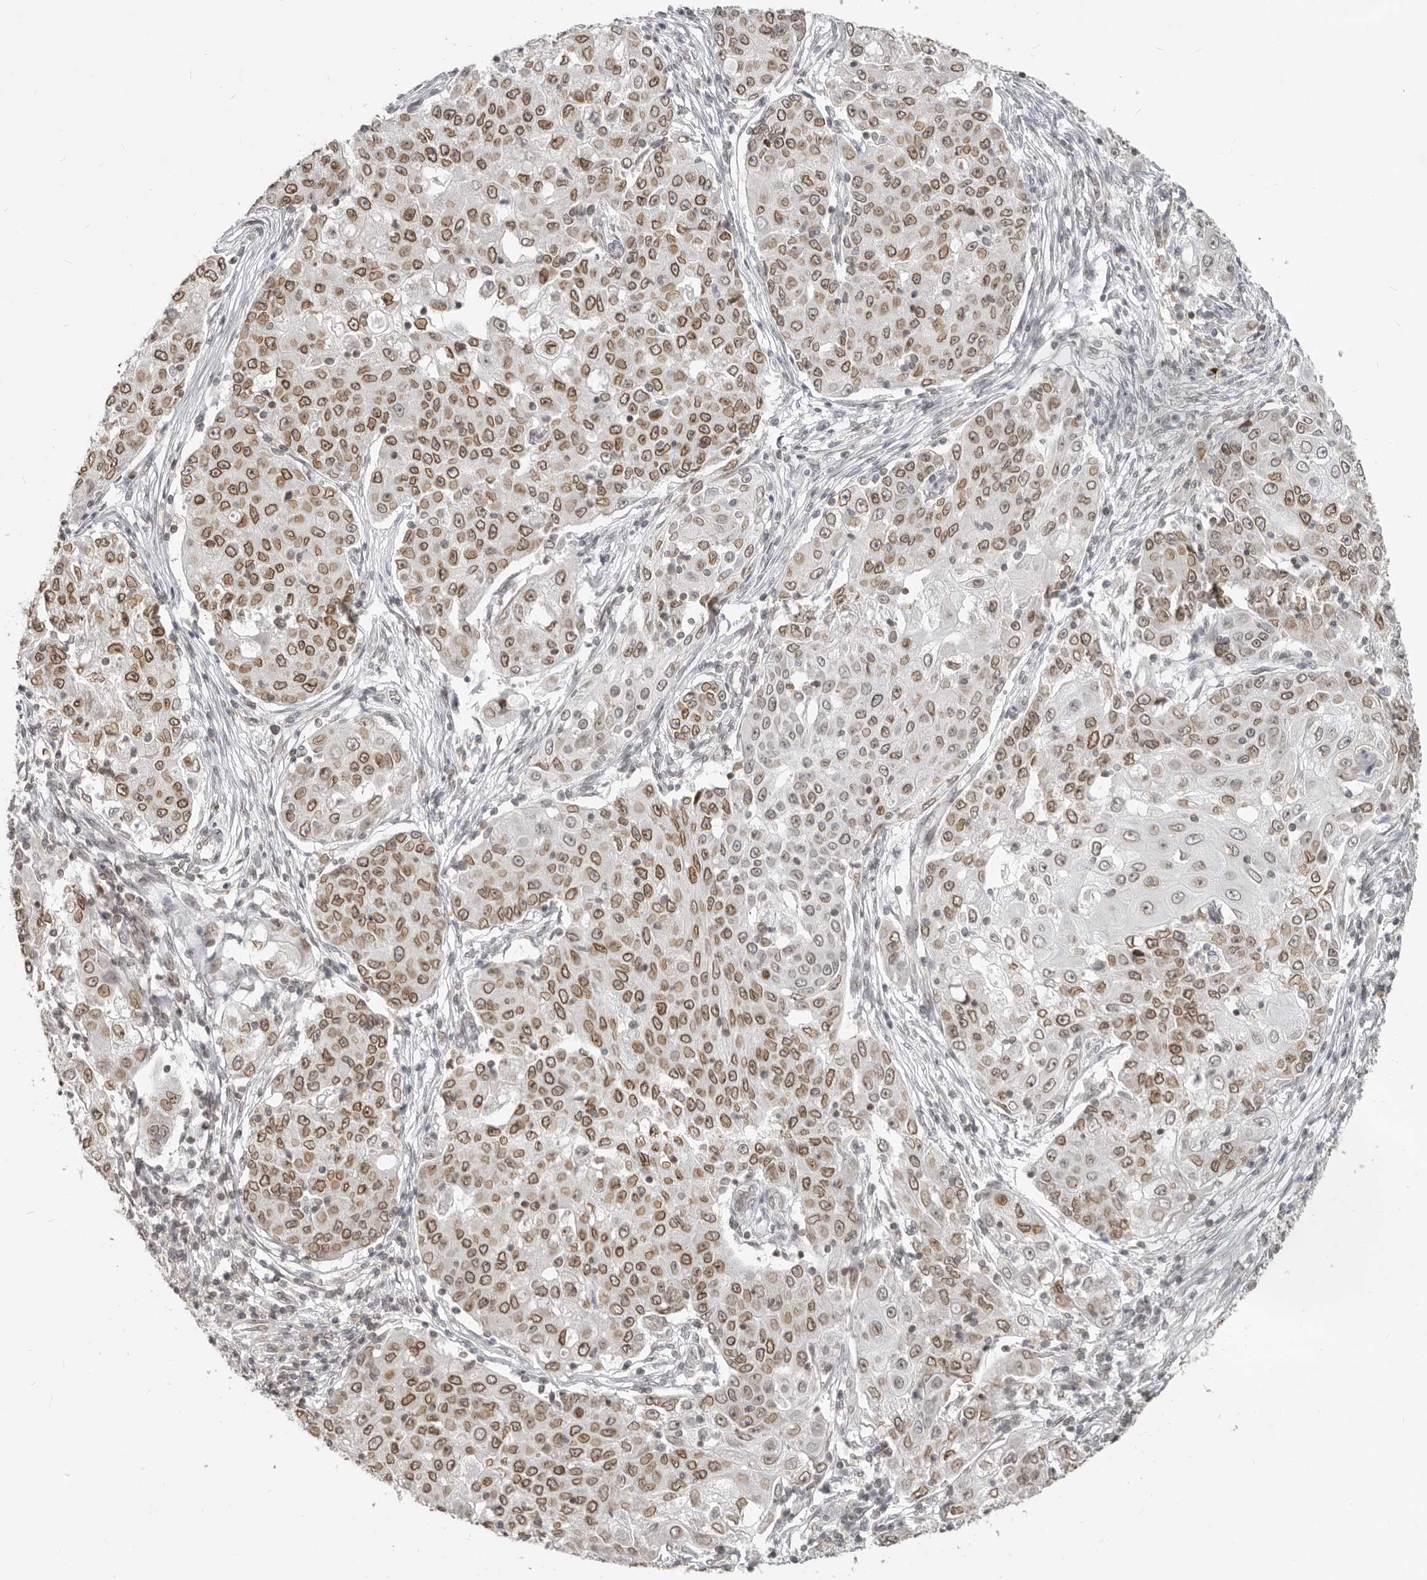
{"staining": {"intensity": "moderate", "quantity": ">75%", "location": "cytoplasmic/membranous,nuclear"}, "tissue": "ovarian cancer", "cell_type": "Tumor cells", "image_type": "cancer", "snomed": [{"axis": "morphology", "description": "Carcinoma, endometroid"}, {"axis": "topography", "description": "Ovary"}], "caption": "A photomicrograph of ovarian endometroid carcinoma stained for a protein displays moderate cytoplasmic/membranous and nuclear brown staining in tumor cells.", "gene": "NUP153", "patient": {"sex": "female", "age": 42}}